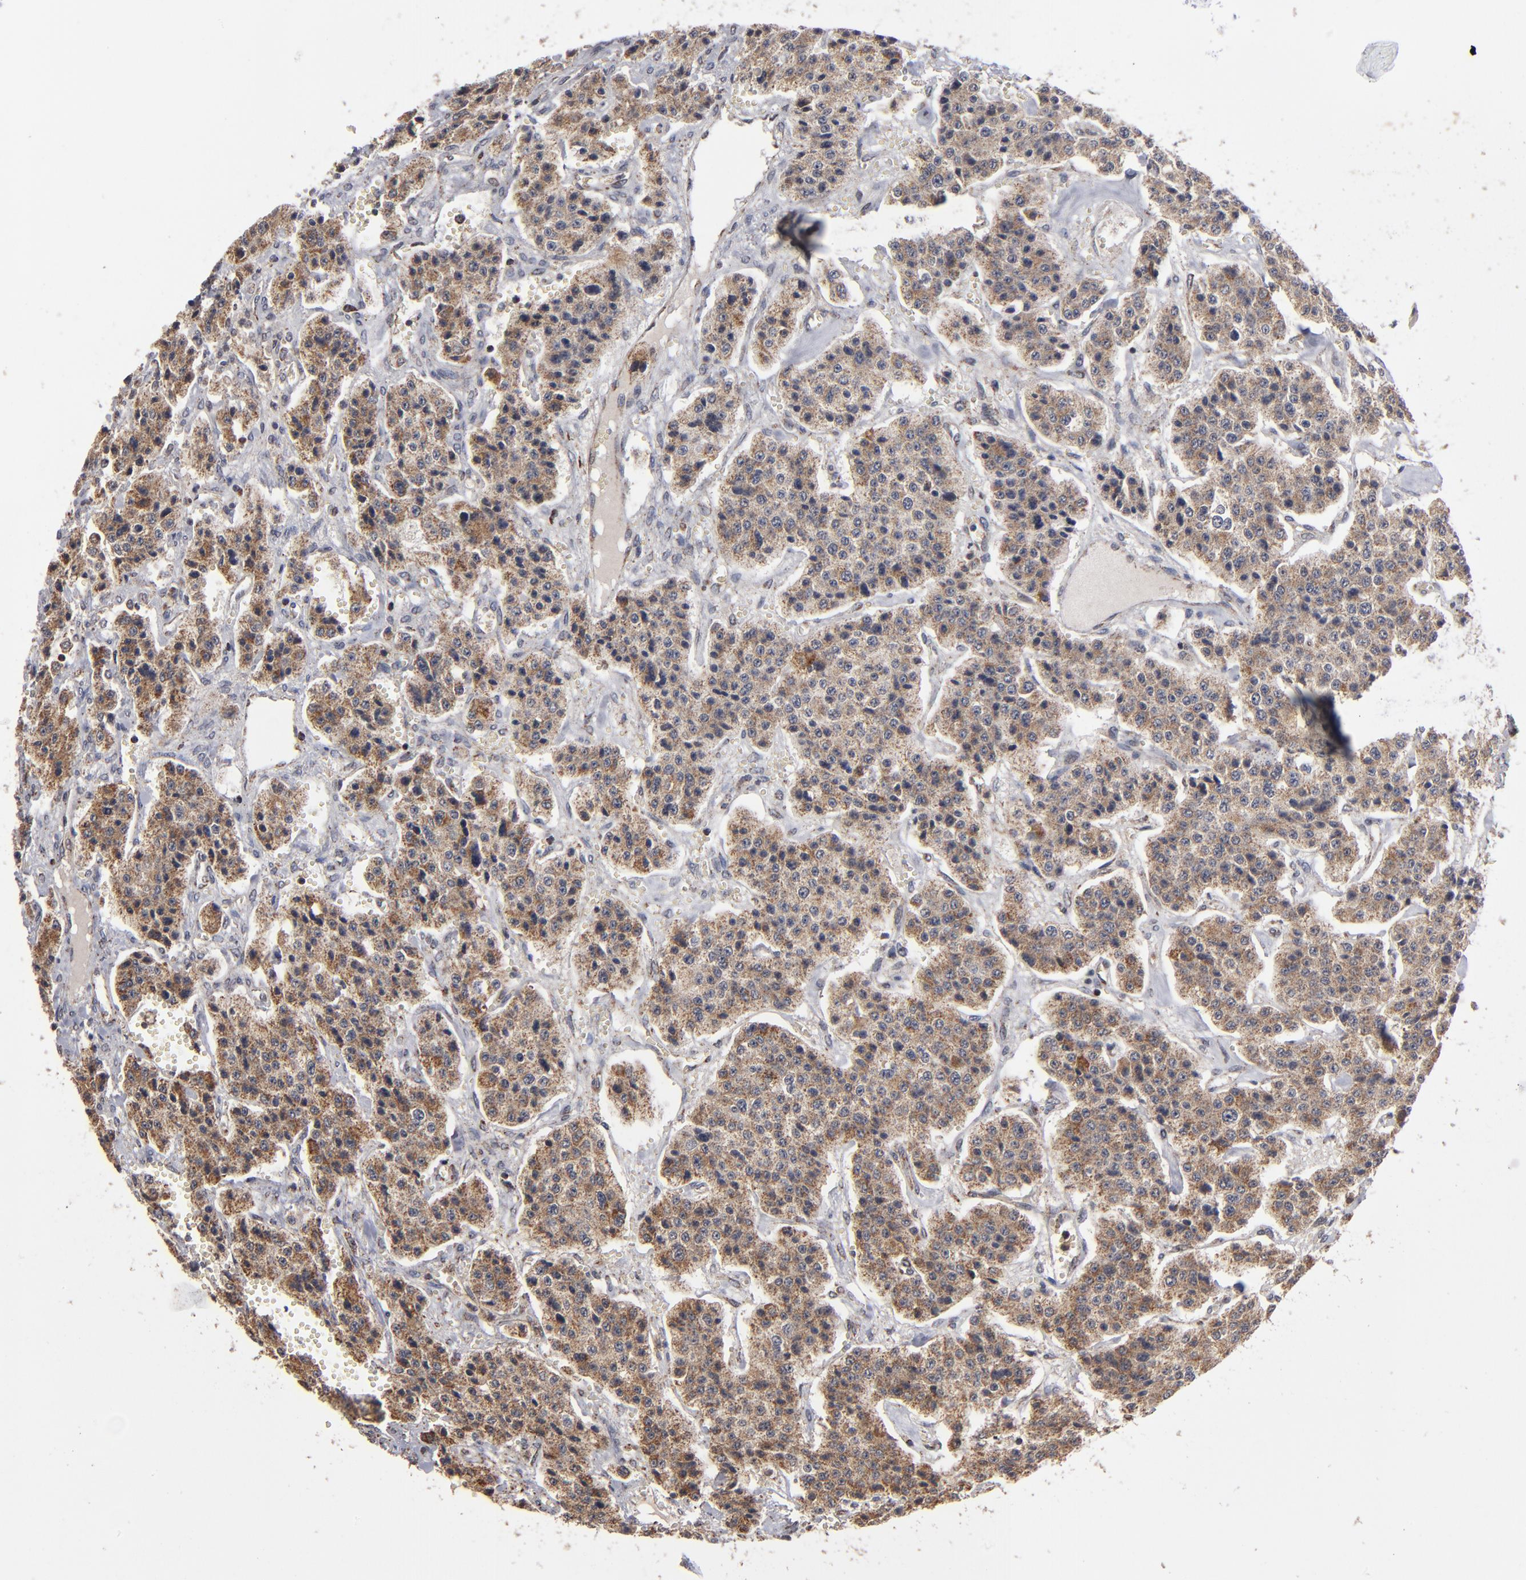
{"staining": {"intensity": "moderate", "quantity": ">75%", "location": "cytoplasmic/membranous"}, "tissue": "carcinoid", "cell_type": "Tumor cells", "image_type": "cancer", "snomed": [{"axis": "morphology", "description": "Carcinoid, malignant, NOS"}, {"axis": "topography", "description": "Small intestine"}], "caption": "A brown stain labels moderate cytoplasmic/membranous positivity of a protein in carcinoid tumor cells.", "gene": "MIPOL1", "patient": {"sex": "male", "age": 52}}